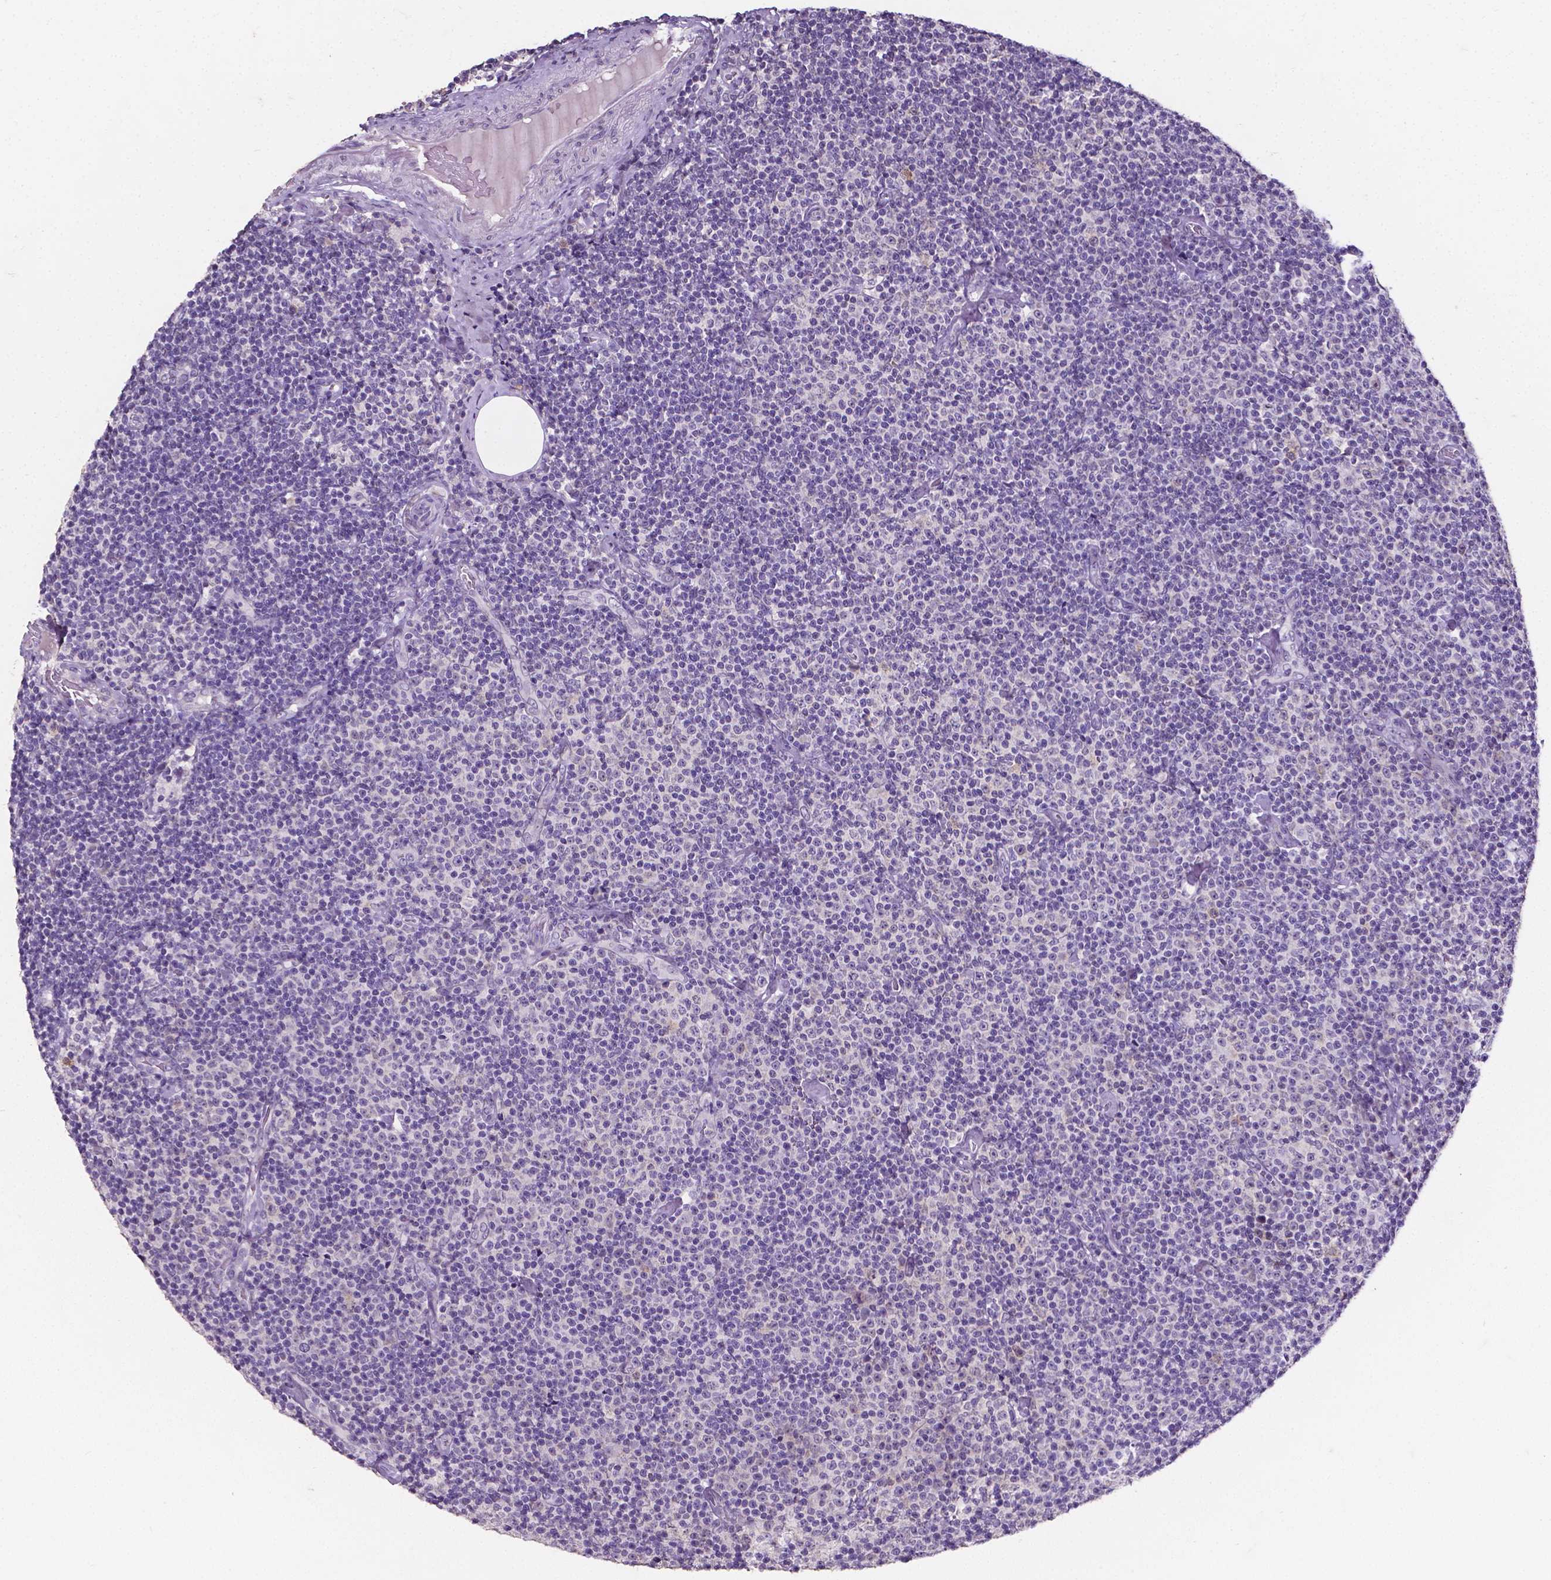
{"staining": {"intensity": "negative", "quantity": "none", "location": "none"}, "tissue": "lymphoma", "cell_type": "Tumor cells", "image_type": "cancer", "snomed": [{"axis": "morphology", "description": "Malignant lymphoma, non-Hodgkin's type, Low grade"}, {"axis": "topography", "description": "Lymph node"}], "caption": "Photomicrograph shows no protein positivity in tumor cells of lymphoma tissue.", "gene": "PSAT1", "patient": {"sex": "male", "age": 81}}